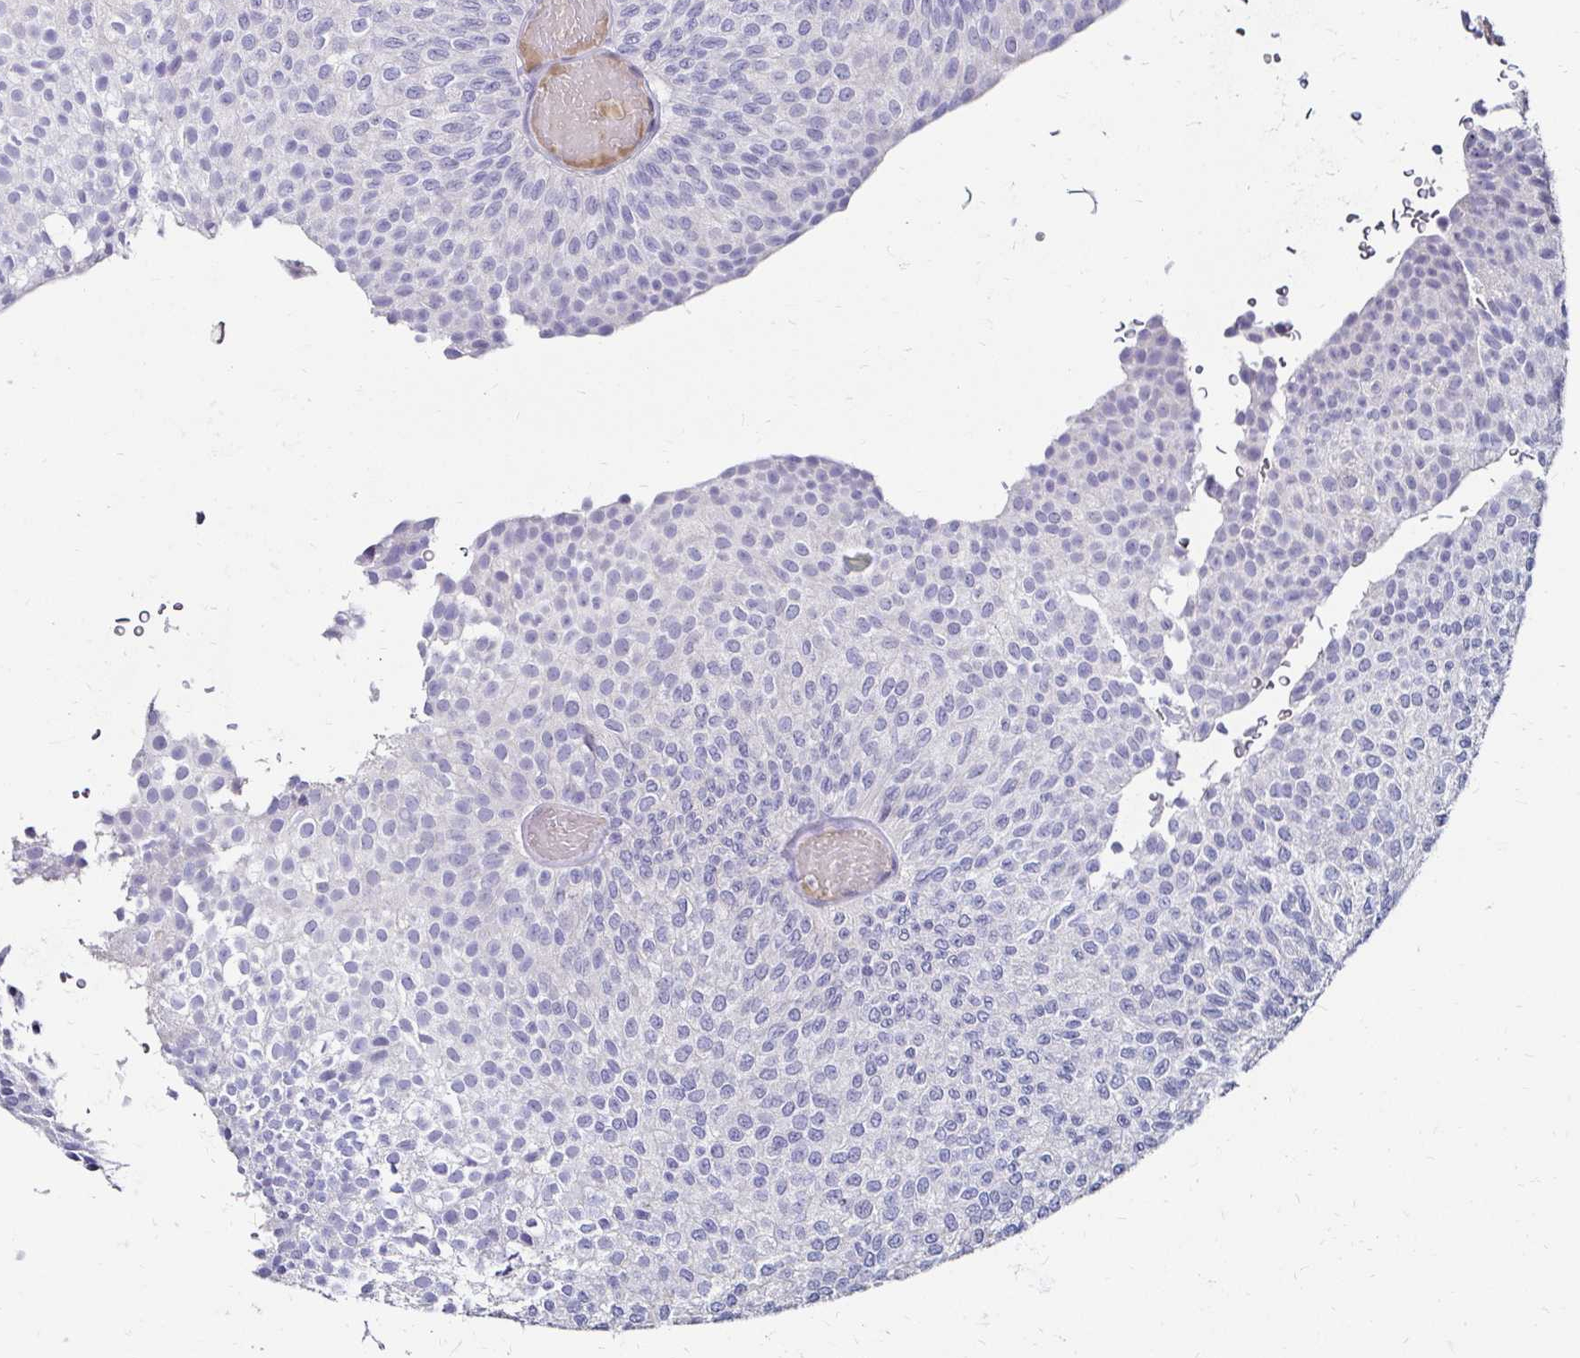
{"staining": {"intensity": "negative", "quantity": "none", "location": "none"}, "tissue": "urothelial cancer", "cell_type": "Tumor cells", "image_type": "cancer", "snomed": [{"axis": "morphology", "description": "Urothelial carcinoma, Low grade"}, {"axis": "topography", "description": "Urinary bladder"}], "caption": "Urothelial cancer was stained to show a protein in brown. There is no significant staining in tumor cells.", "gene": "SCG3", "patient": {"sex": "male", "age": 78}}